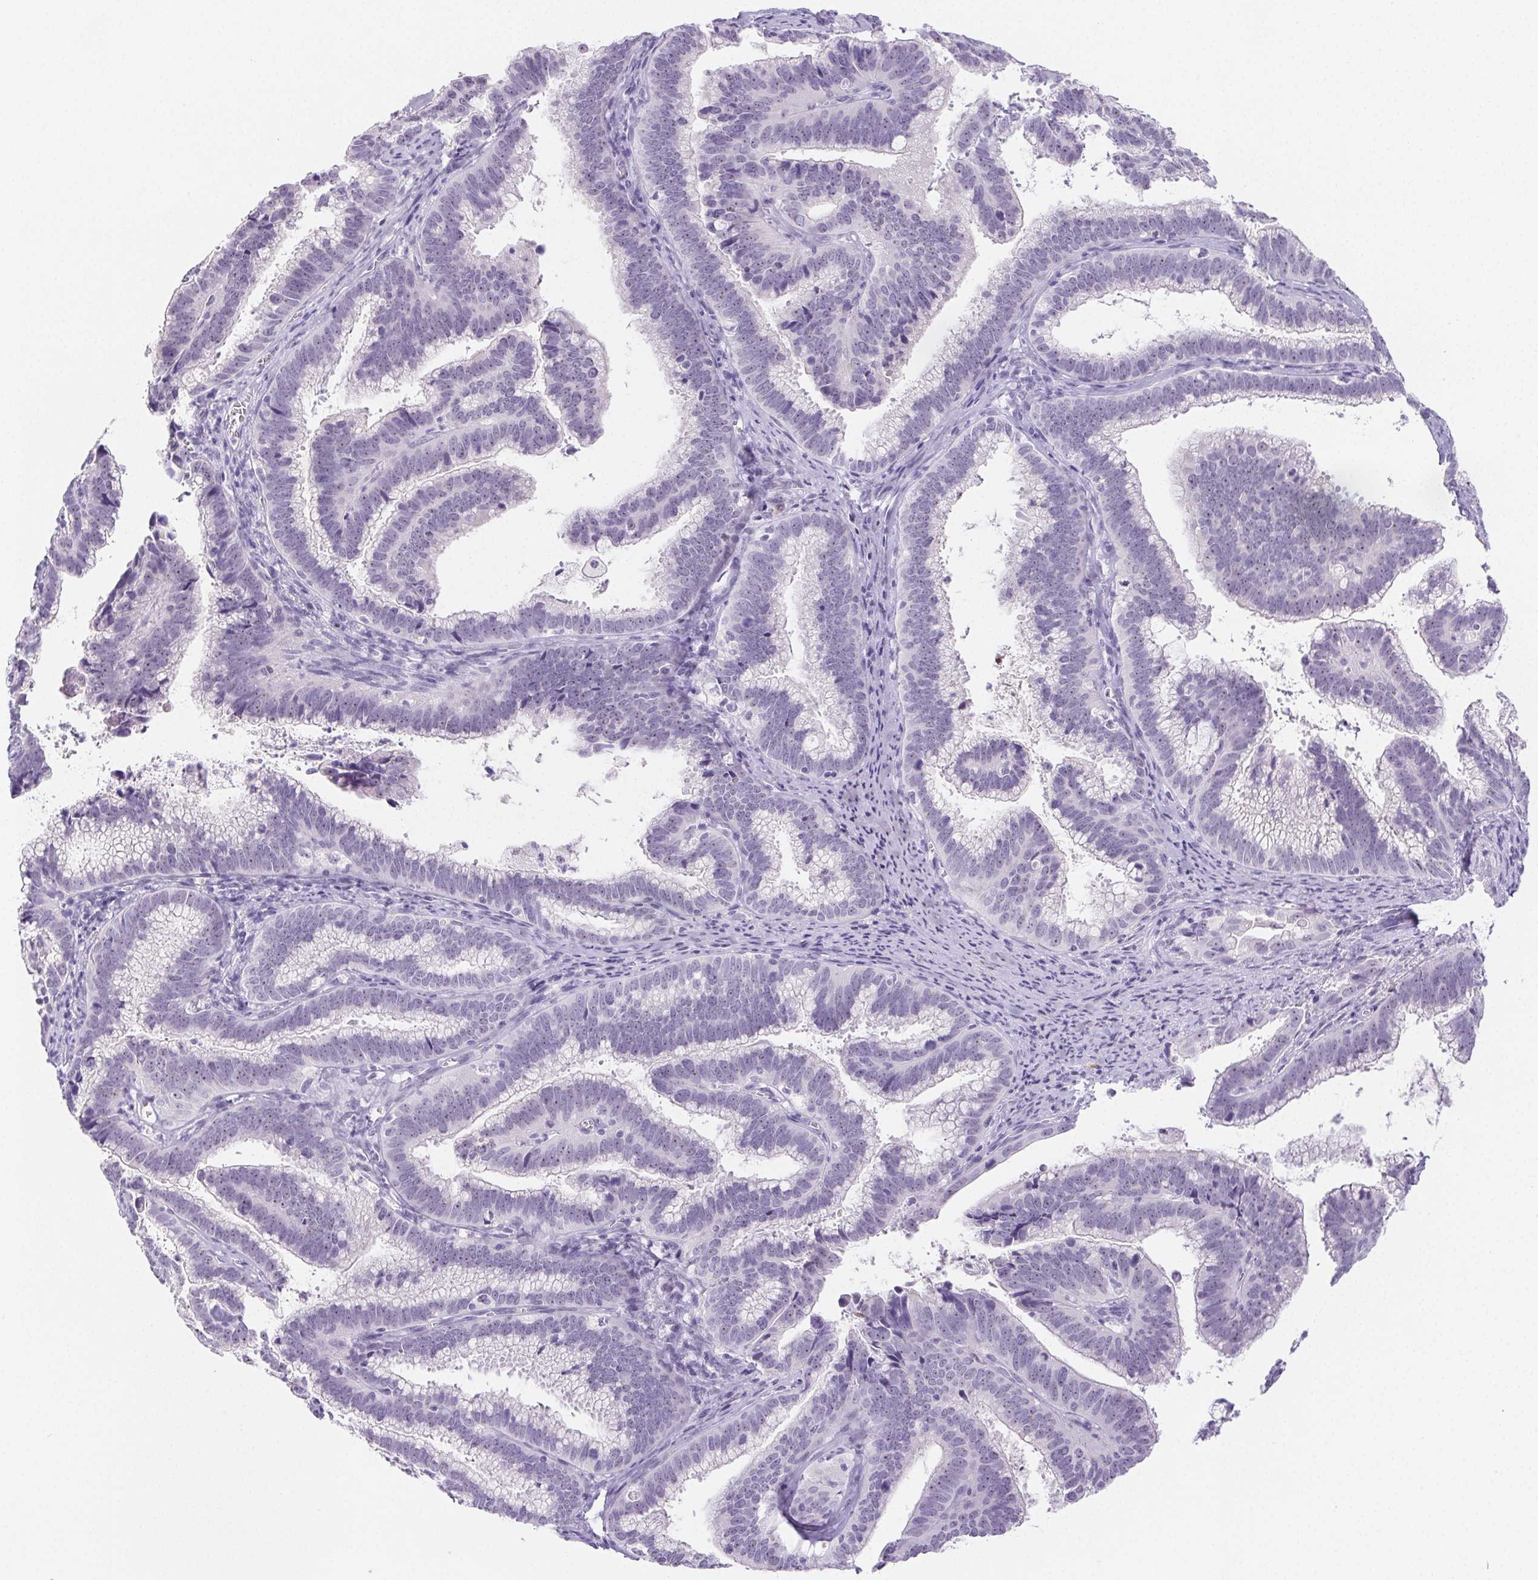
{"staining": {"intensity": "negative", "quantity": "none", "location": "none"}, "tissue": "cervical cancer", "cell_type": "Tumor cells", "image_type": "cancer", "snomed": [{"axis": "morphology", "description": "Adenocarcinoma, NOS"}, {"axis": "topography", "description": "Cervix"}], "caption": "Immunohistochemical staining of adenocarcinoma (cervical) exhibits no significant expression in tumor cells. (DAB IHC, high magnification).", "gene": "ST8SIA3", "patient": {"sex": "female", "age": 61}}